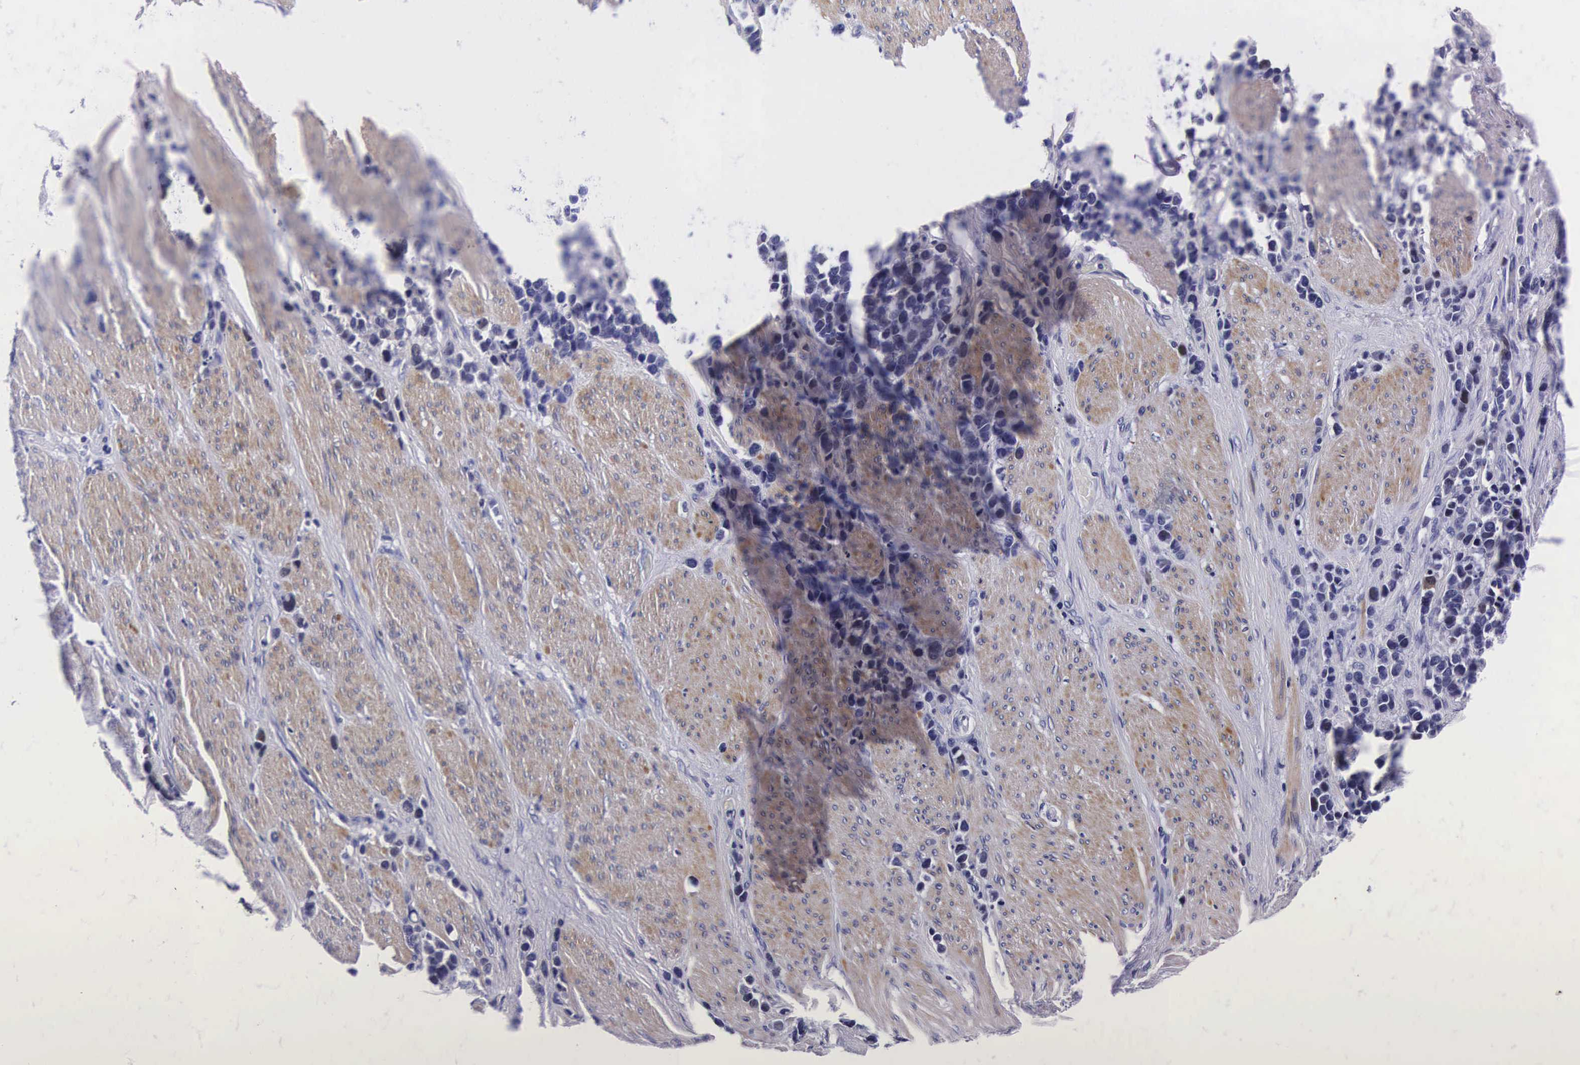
{"staining": {"intensity": "negative", "quantity": "none", "location": "none"}, "tissue": "stomach cancer", "cell_type": "Tumor cells", "image_type": "cancer", "snomed": [{"axis": "morphology", "description": "Adenocarcinoma, NOS"}, {"axis": "topography", "description": "Stomach, upper"}], "caption": "The image demonstrates no staining of tumor cells in stomach cancer (adenocarcinoma).", "gene": "ENO2", "patient": {"sex": "male", "age": 71}}